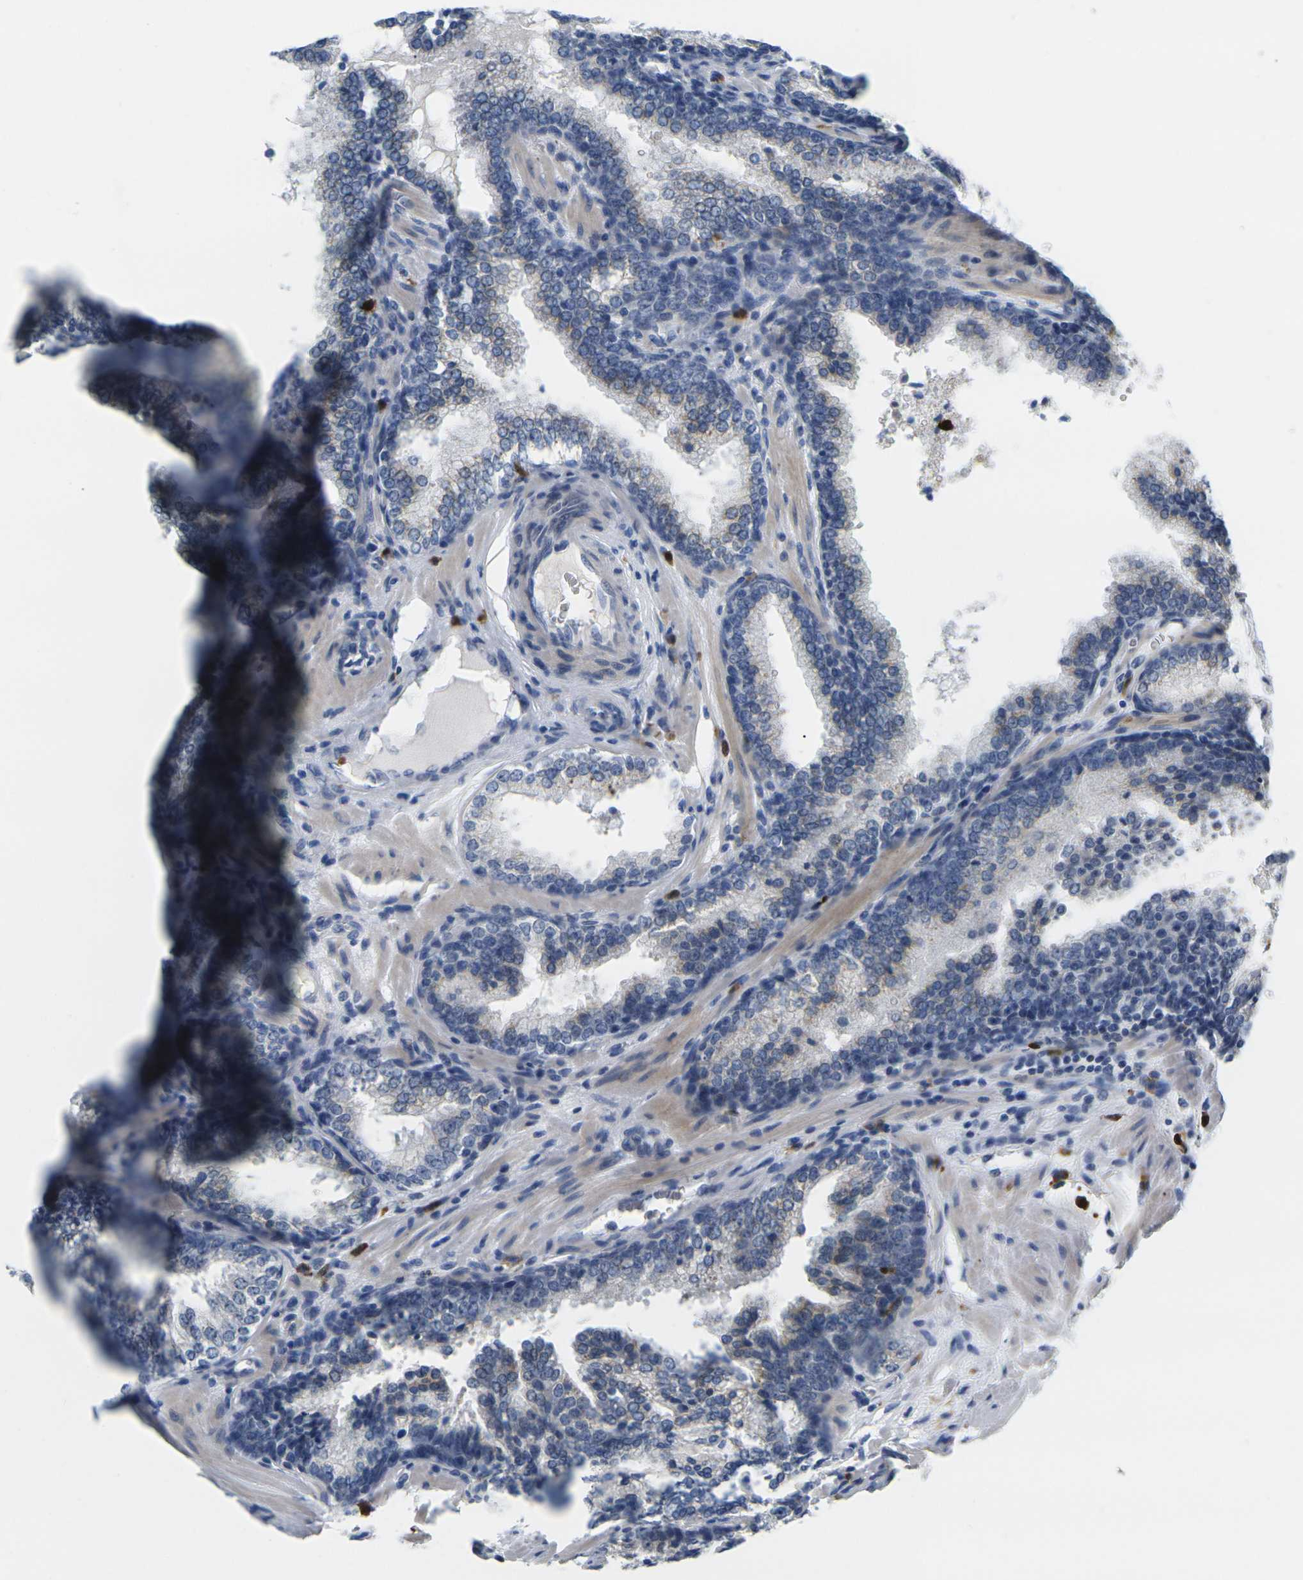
{"staining": {"intensity": "negative", "quantity": "none", "location": "none"}, "tissue": "prostate cancer", "cell_type": "Tumor cells", "image_type": "cancer", "snomed": [{"axis": "morphology", "description": "Adenocarcinoma, Low grade"}, {"axis": "topography", "description": "Prostate"}], "caption": "An image of human prostate low-grade adenocarcinoma is negative for staining in tumor cells.", "gene": "GPR15", "patient": {"sex": "male", "age": 60}}